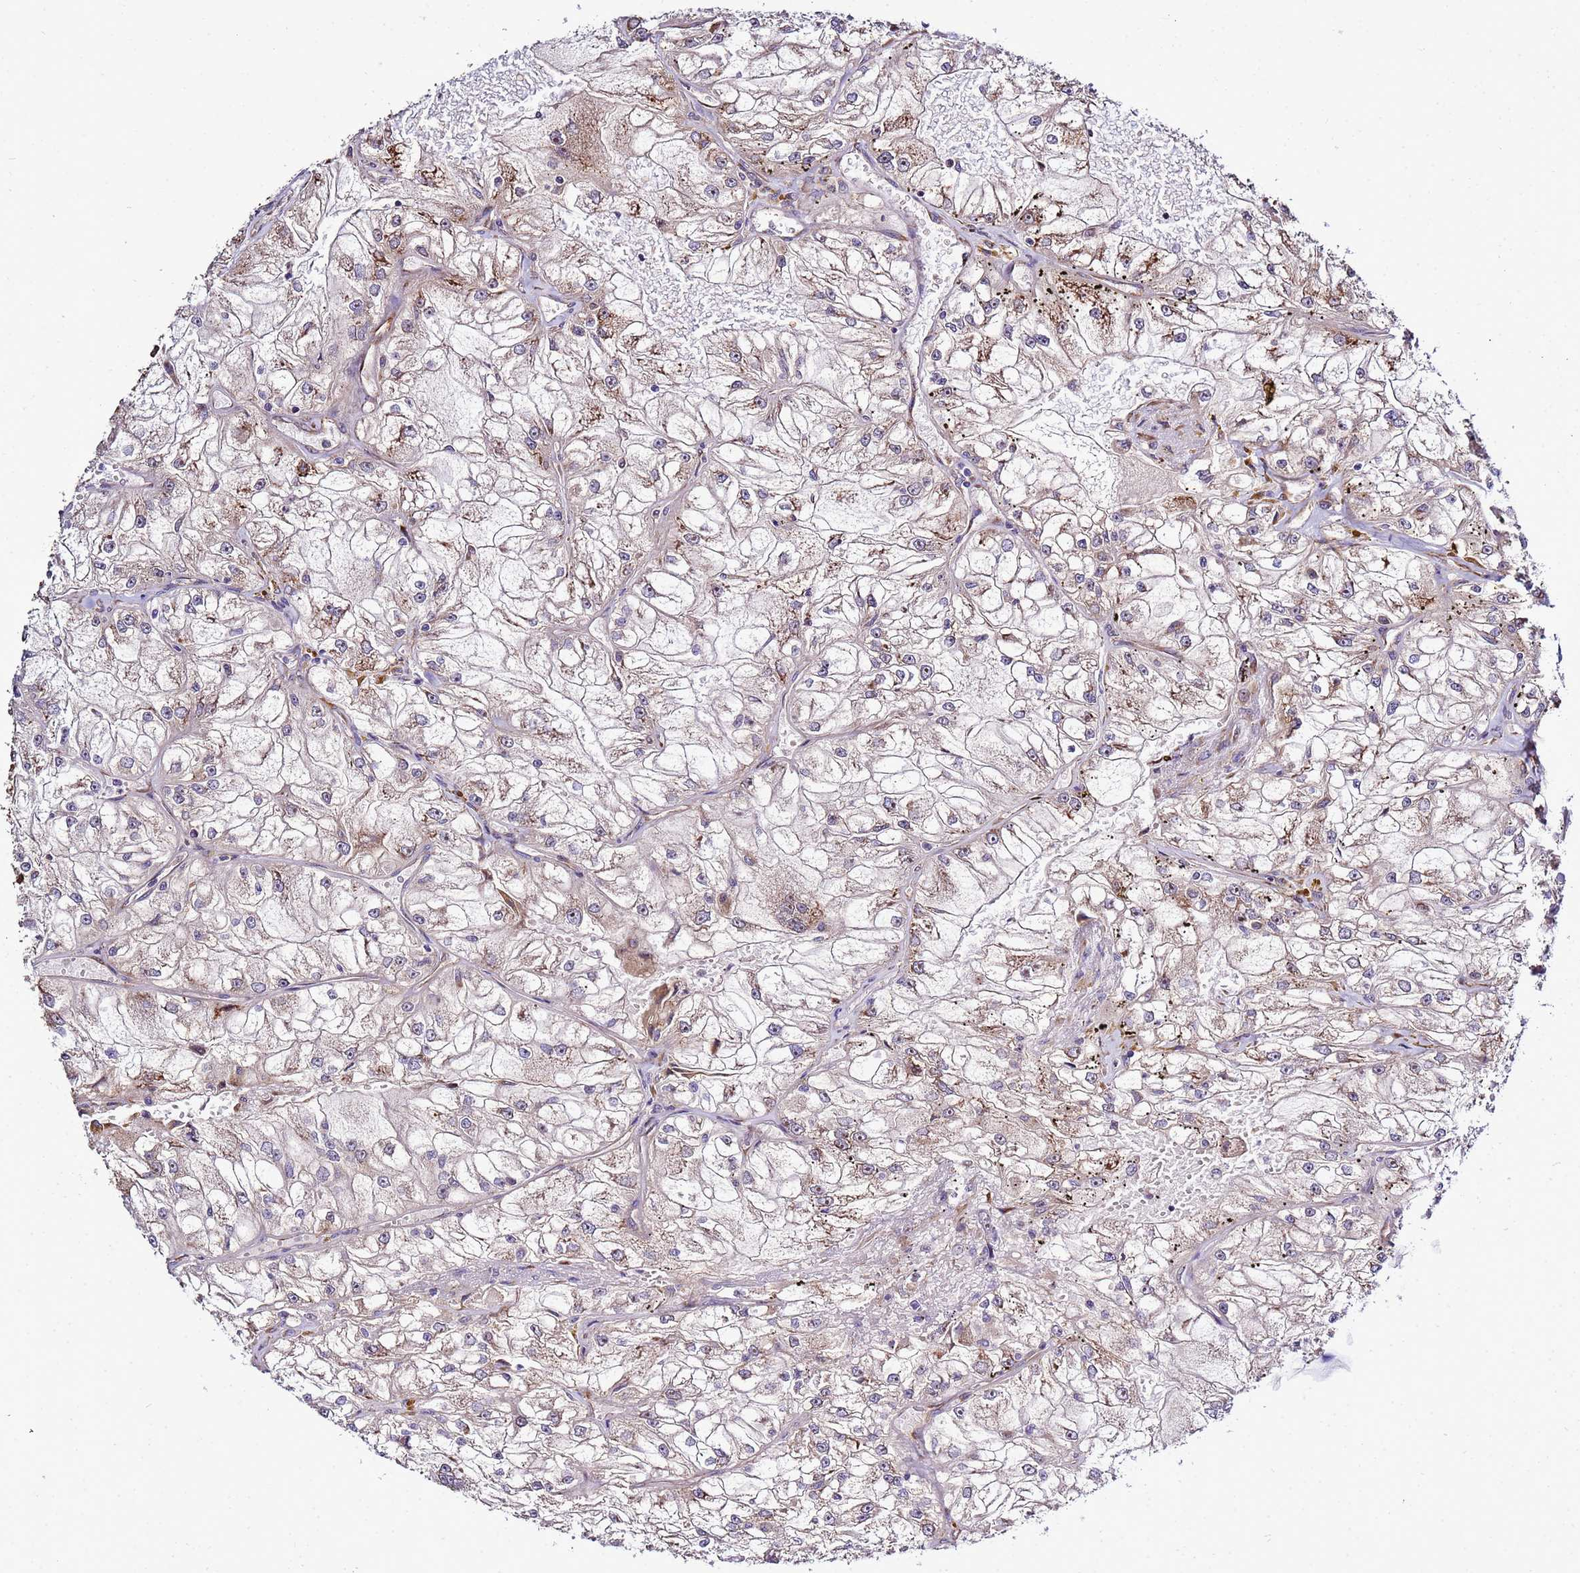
{"staining": {"intensity": "moderate", "quantity": "25%-75%", "location": "cytoplasmic/membranous"}, "tissue": "renal cancer", "cell_type": "Tumor cells", "image_type": "cancer", "snomed": [{"axis": "morphology", "description": "Adenocarcinoma, NOS"}, {"axis": "topography", "description": "Kidney"}], "caption": "Protein staining shows moderate cytoplasmic/membranous expression in about 25%-75% of tumor cells in renal cancer.", "gene": "NOL8", "patient": {"sex": "female", "age": 72}}